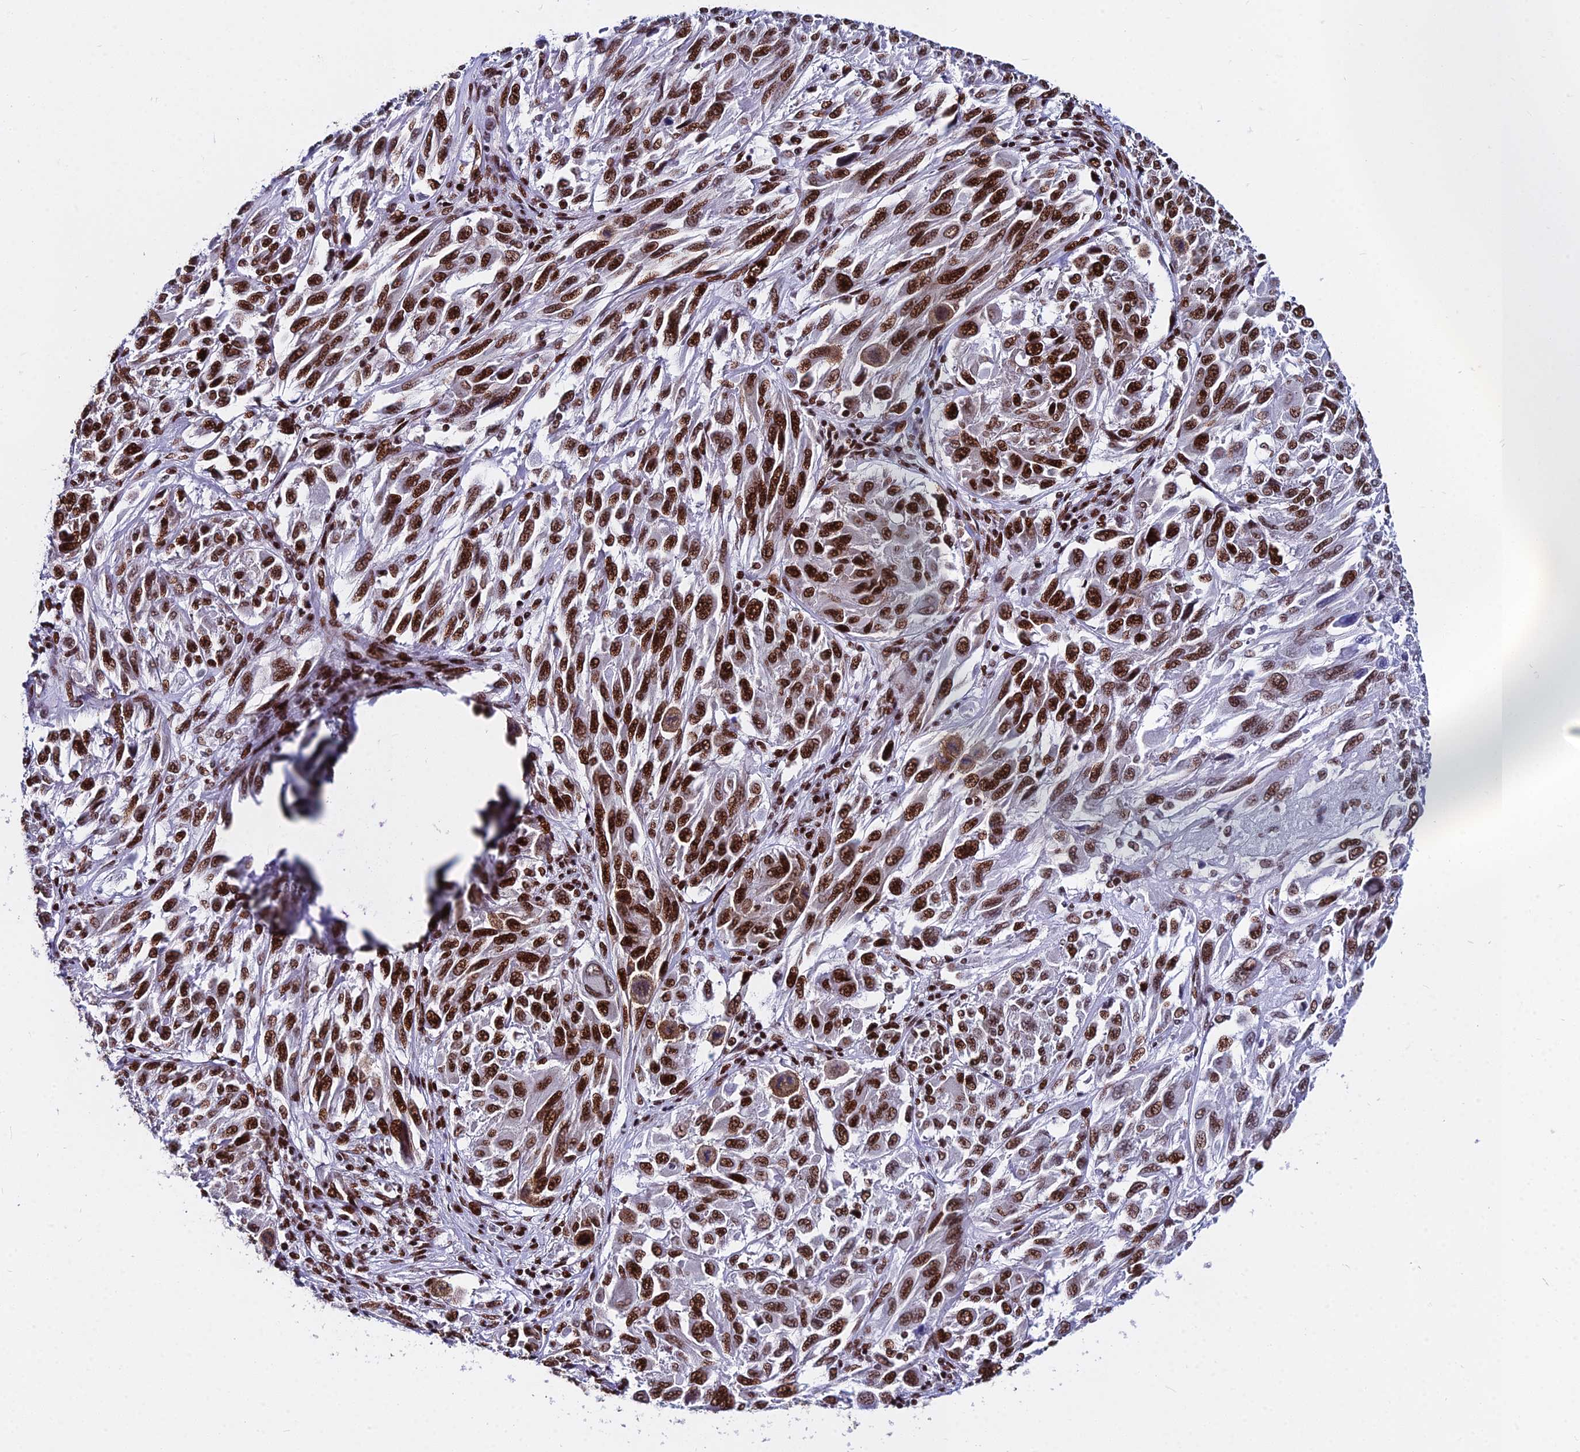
{"staining": {"intensity": "strong", "quantity": ">75%", "location": "nuclear"}, "tissue": "melanoma", "cell_type": "Tumor cells", "image_type": "cancer", "snomed": [{"axis": "morphology", "description": "Malignant melanoma, NOS"}, {"axis": "topography", "description": "Skin"}], "caption": "Immunohistochemistry image of malignant melanoma stained for a protein (brown), which shows high levels of strong nuclear staining in approximately >75% of tumor cells.", "gene": "HNRNPH1", "patient": {"sex": "female", "age": 91}}